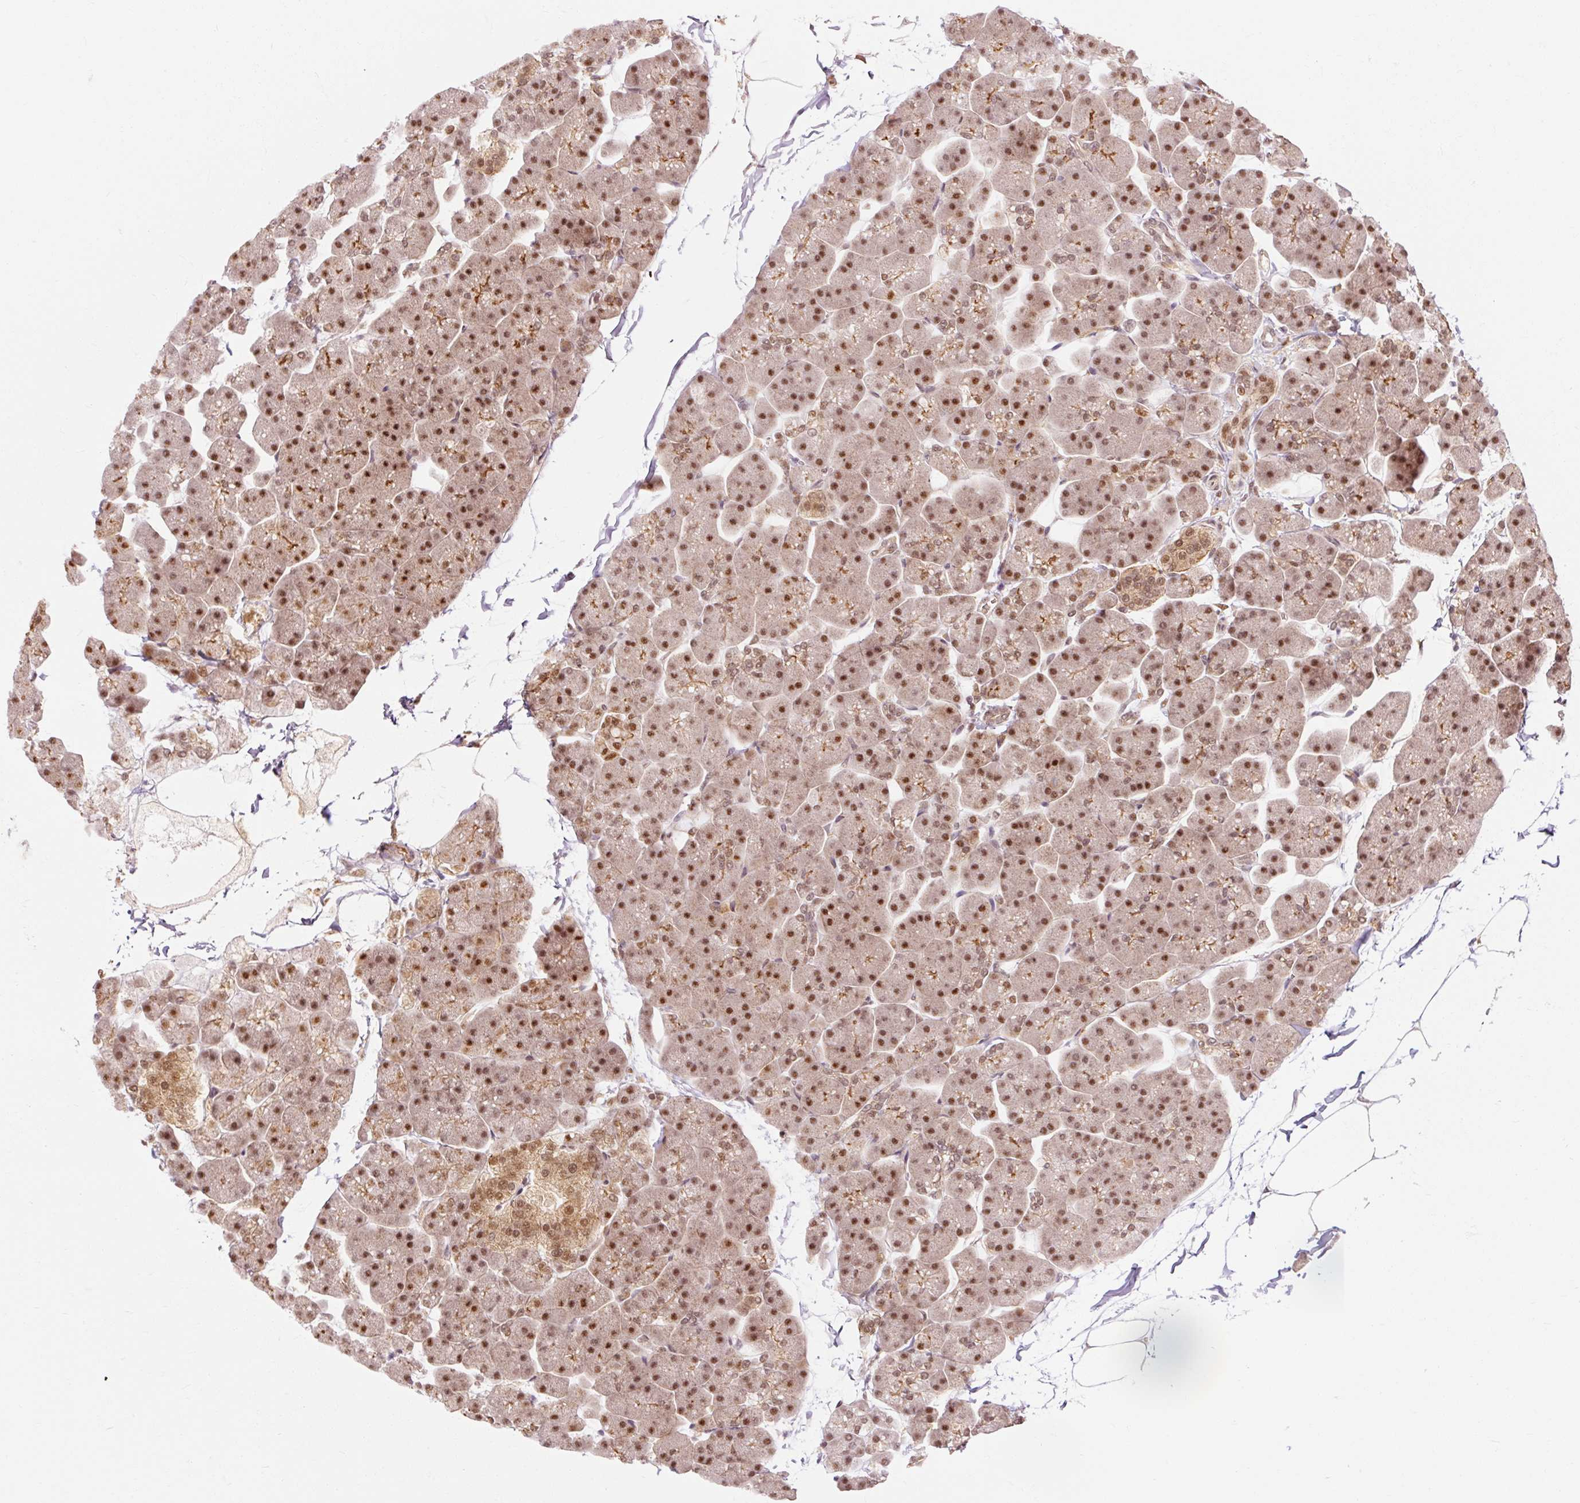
{"staining": {"intensity": "strong", "quantity": ">75%", "location": "nuclear"}, "tissue": "pancreas", "cell_type": "Exocrine glandular cells", "image_type": "normal", "snomed": [{"axis": "morphology", "description": "Normal tissue, NOS"}, {"axis": "topography", "description": "Pancreas"}], "caption": "Strong nuclear protein positivity is identified in approximately >75% of exocrine glandular cells in pancreas. (Brightfield microscopy of DAB IHC at high magnification).", "gene": "CSTF1", "patient": {"sex": "male", "age": 35}}